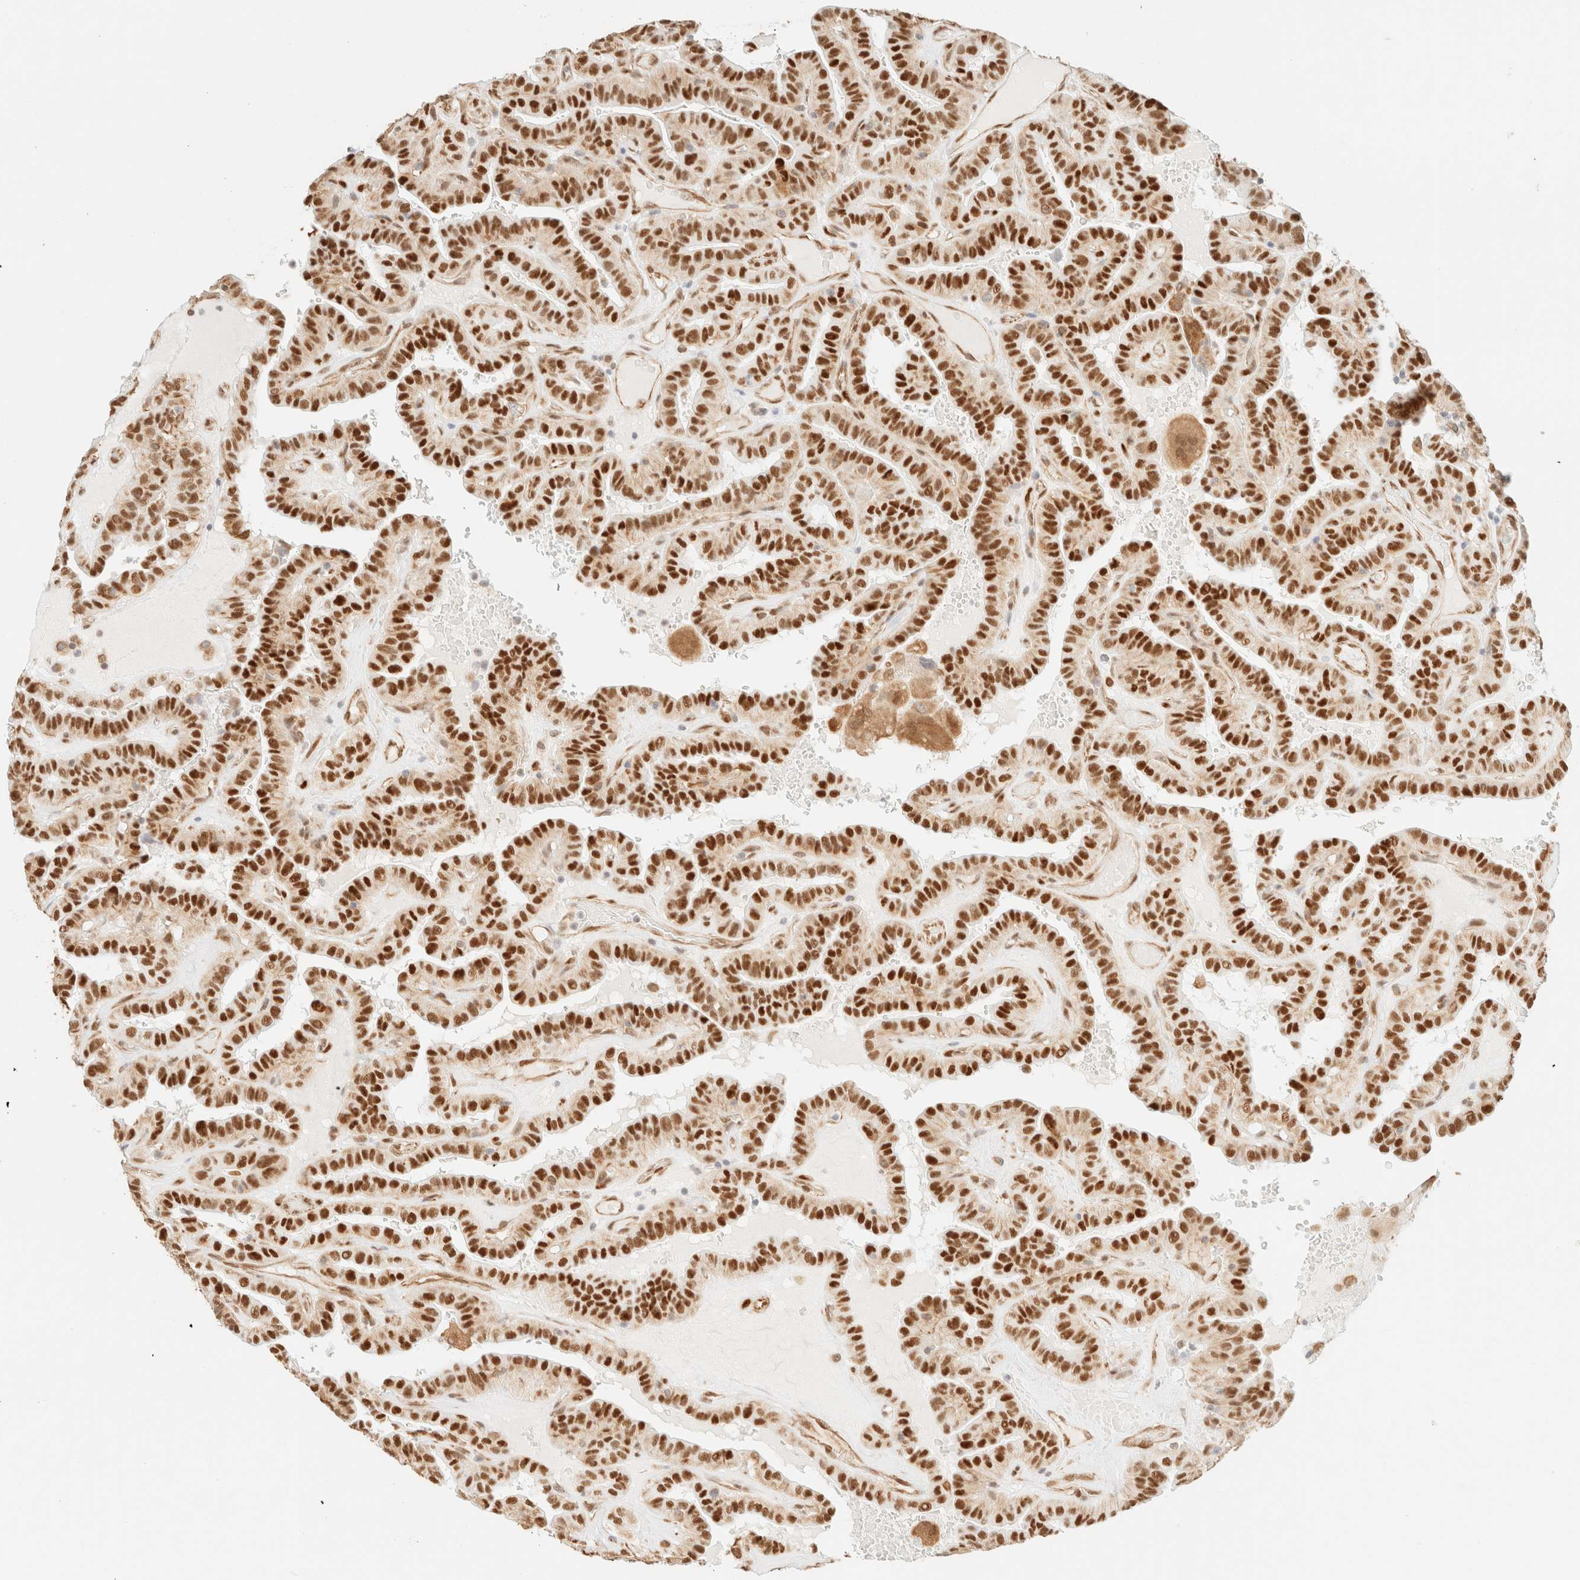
{"staining": {"intensity": "strong", "quantity": ">75%", "location": "nuclear"}, "tissue": "thyroid cancer", "cell_type": "Tumor cells", "image_type": "cancer", "snomed": [{"axis": "morphology", "description": "Papillary adenocarcinoma, NOS"}, {"axis": "topography", "description": "Thyroid gland"}], "caption": "Thyroid cancer (papillary adenocarcinoma) tissue shows strong nuclear positivity in about >75% of tumor cells", "gene": "ZSCAN18", "patient": {"sex": "male", "age": 77}}